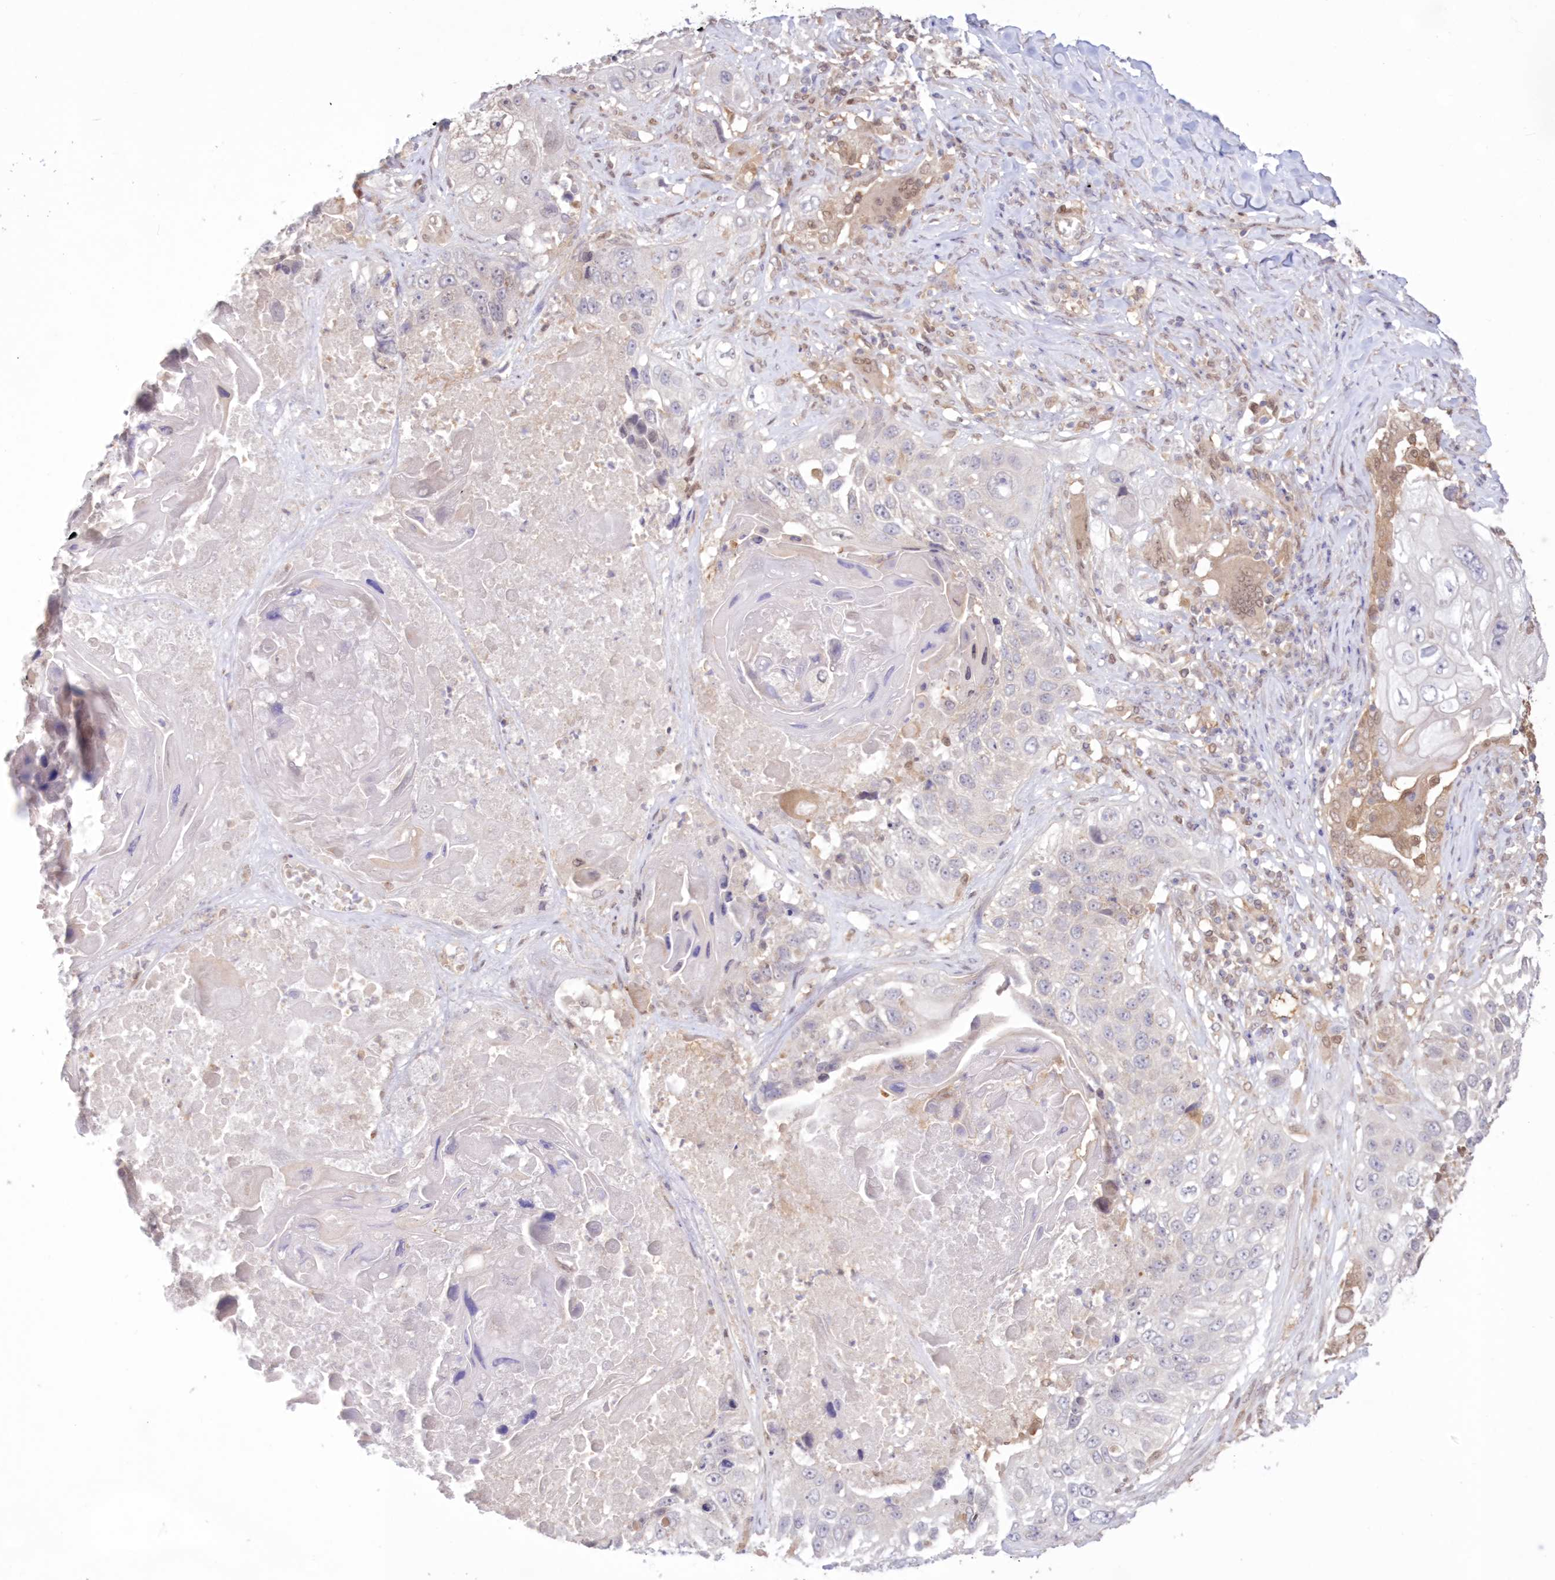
{"staining": {"intensity": "weak", "quantity": "<25%", "location": "cytoplasmic/membranous,nuclear"}, "tissue": "lung cancer", "cell_type": "Tumor cells", "image_type": "cancer", "snomed": [{"axis": "morphology", "description": "Squamous cell carcinoma, NOS"}, {"axis": "topography", "description": "Lung"}], "caption": "The micrograph displays no staining of tumor cells in squamous cell carcinoma (lung).", "gene": "RNPEP", "patient": {"sex": "male", "age": 61}}